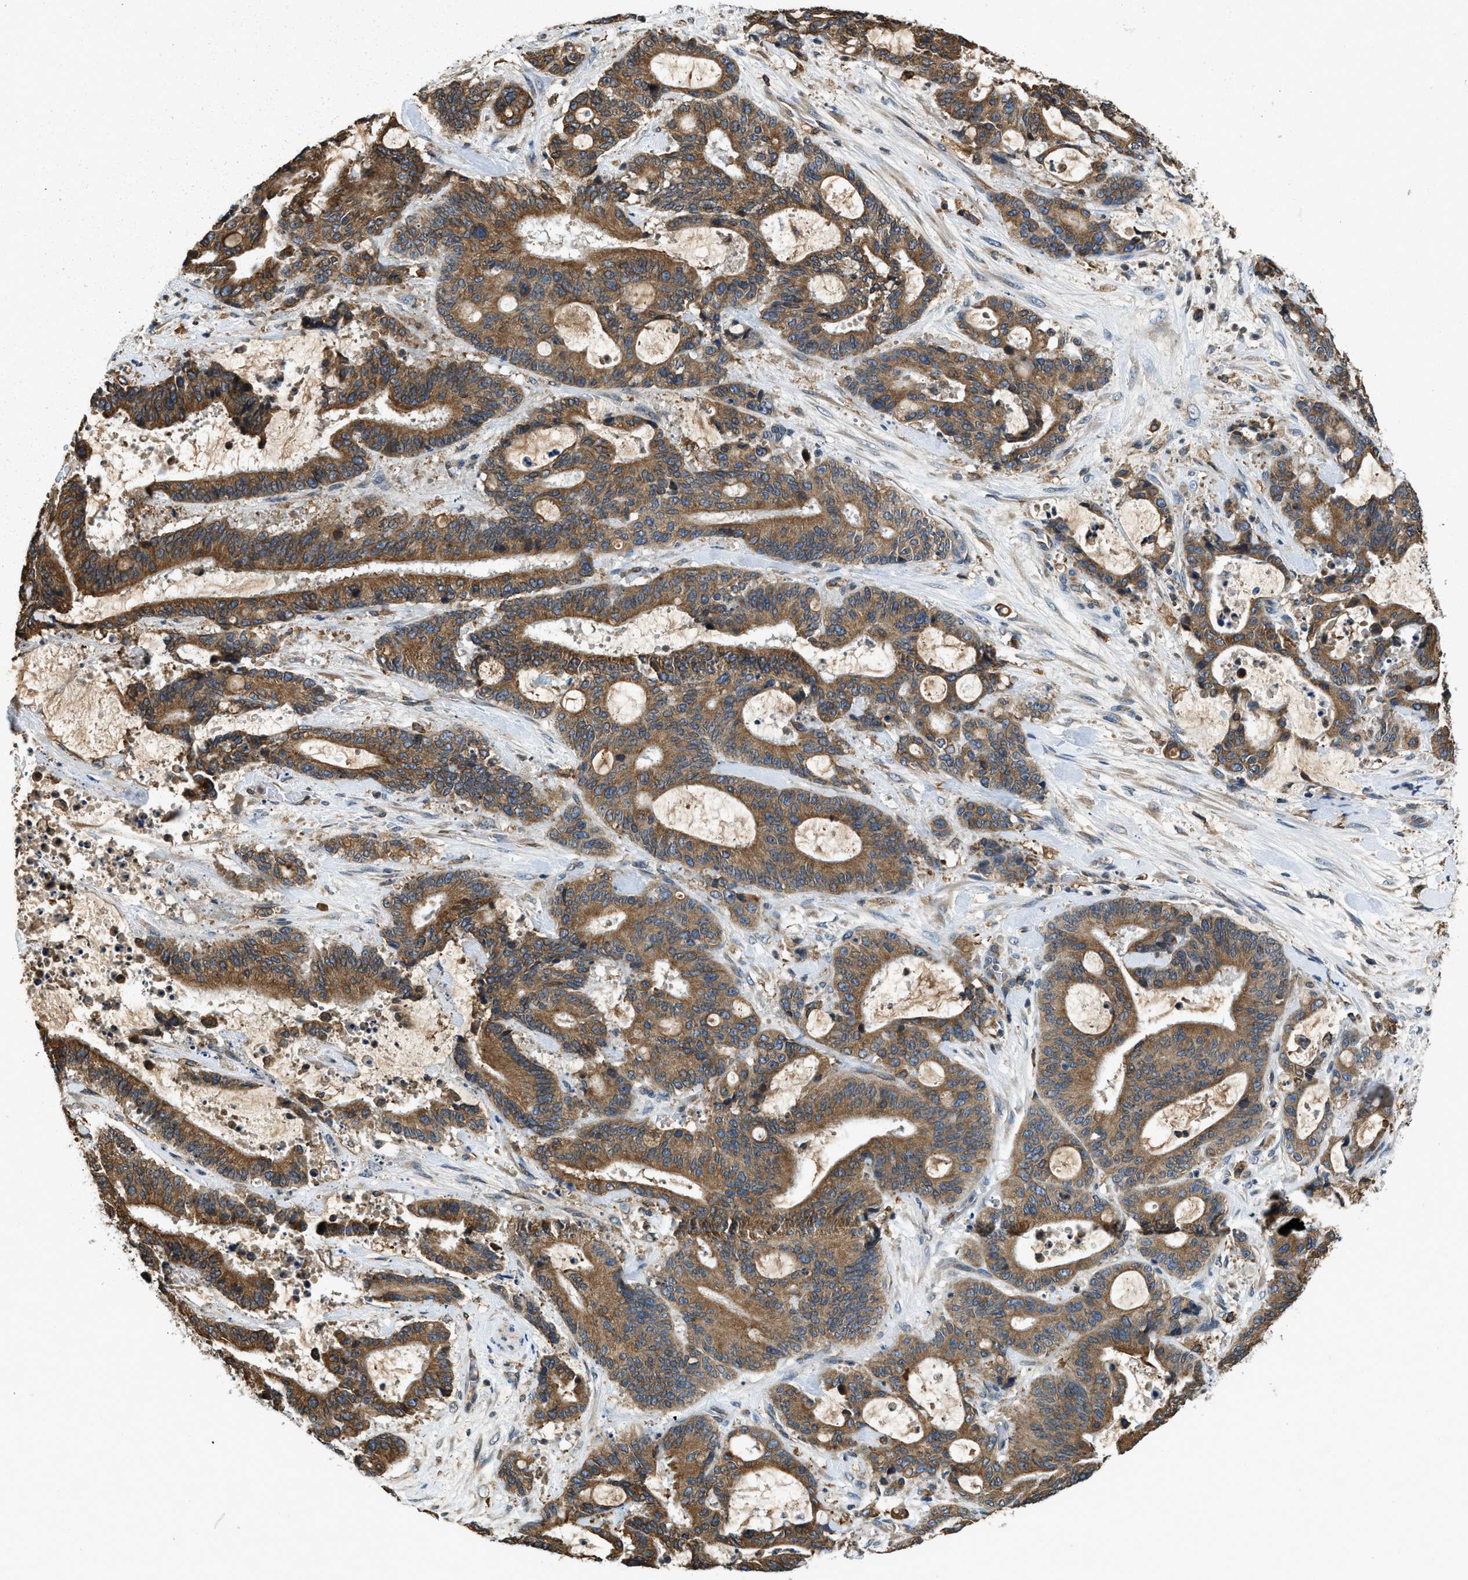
{"staining": {"intensity": "strong", "quantity": ">75%", "location": "cytoplasmic/membranous"}, "tissue": "liver cancer", "cell_type": "Tumor cells", "image_type": "cancer", "snomed": [{"axis": "morphology", "description": "Normal tissue, NOS"}, {"axis": "morphology", "description": "Cholangiocarcinoma"}, {"axis": "topography", "description": "Liver"}, {"axis": "topography", "description": "Peripheral nerve tissue"}], "caption": "Brown immunohistochemical staining in human liver cancer (cholangiocarcinoma) exhibits strong cytoplasmic/membranous positivity in about >75% of tumor cells.", "gene": "BCAP31", "patient": {"sex": "female", "age": 73}}